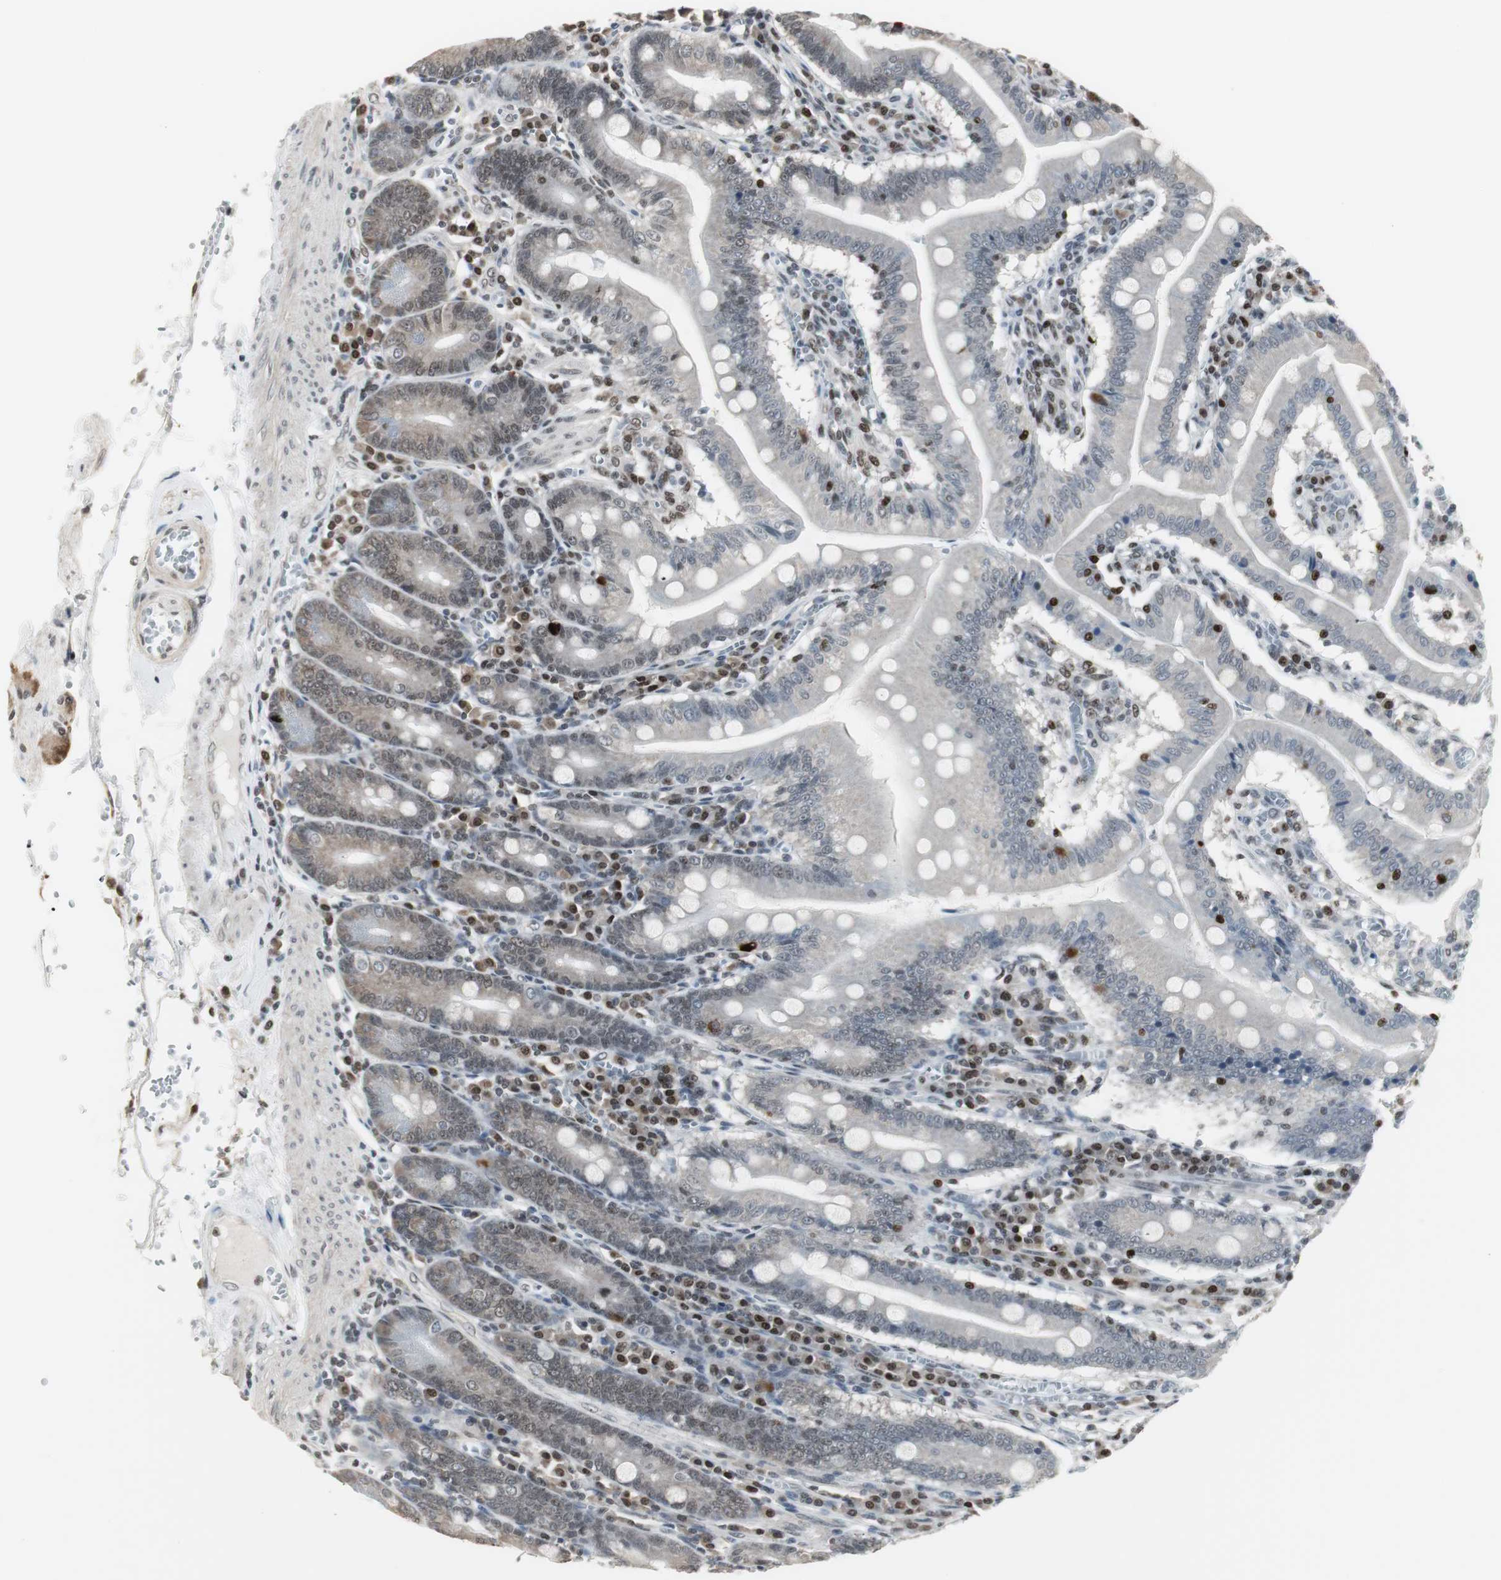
{"staining": {"intensity": "weak", "quantity": "<25%", "location": "cytoplasmic/membranous,nuclear"}, "tissue": "small intestine", "cell_type": "Glandular cells", "image_type": "normal", "snomed": [{"axis": "morphology", "description": "Normal tissue, NOS"}, {"axis": "topography", "description": "Small intestine"}], "caption": "Glandular cells are negative for brown protein staining in unremarkable small intestine. Nuclei are stained in blue.", "gene": "MPG", "patient": {"sex": "male", "age": 71}}